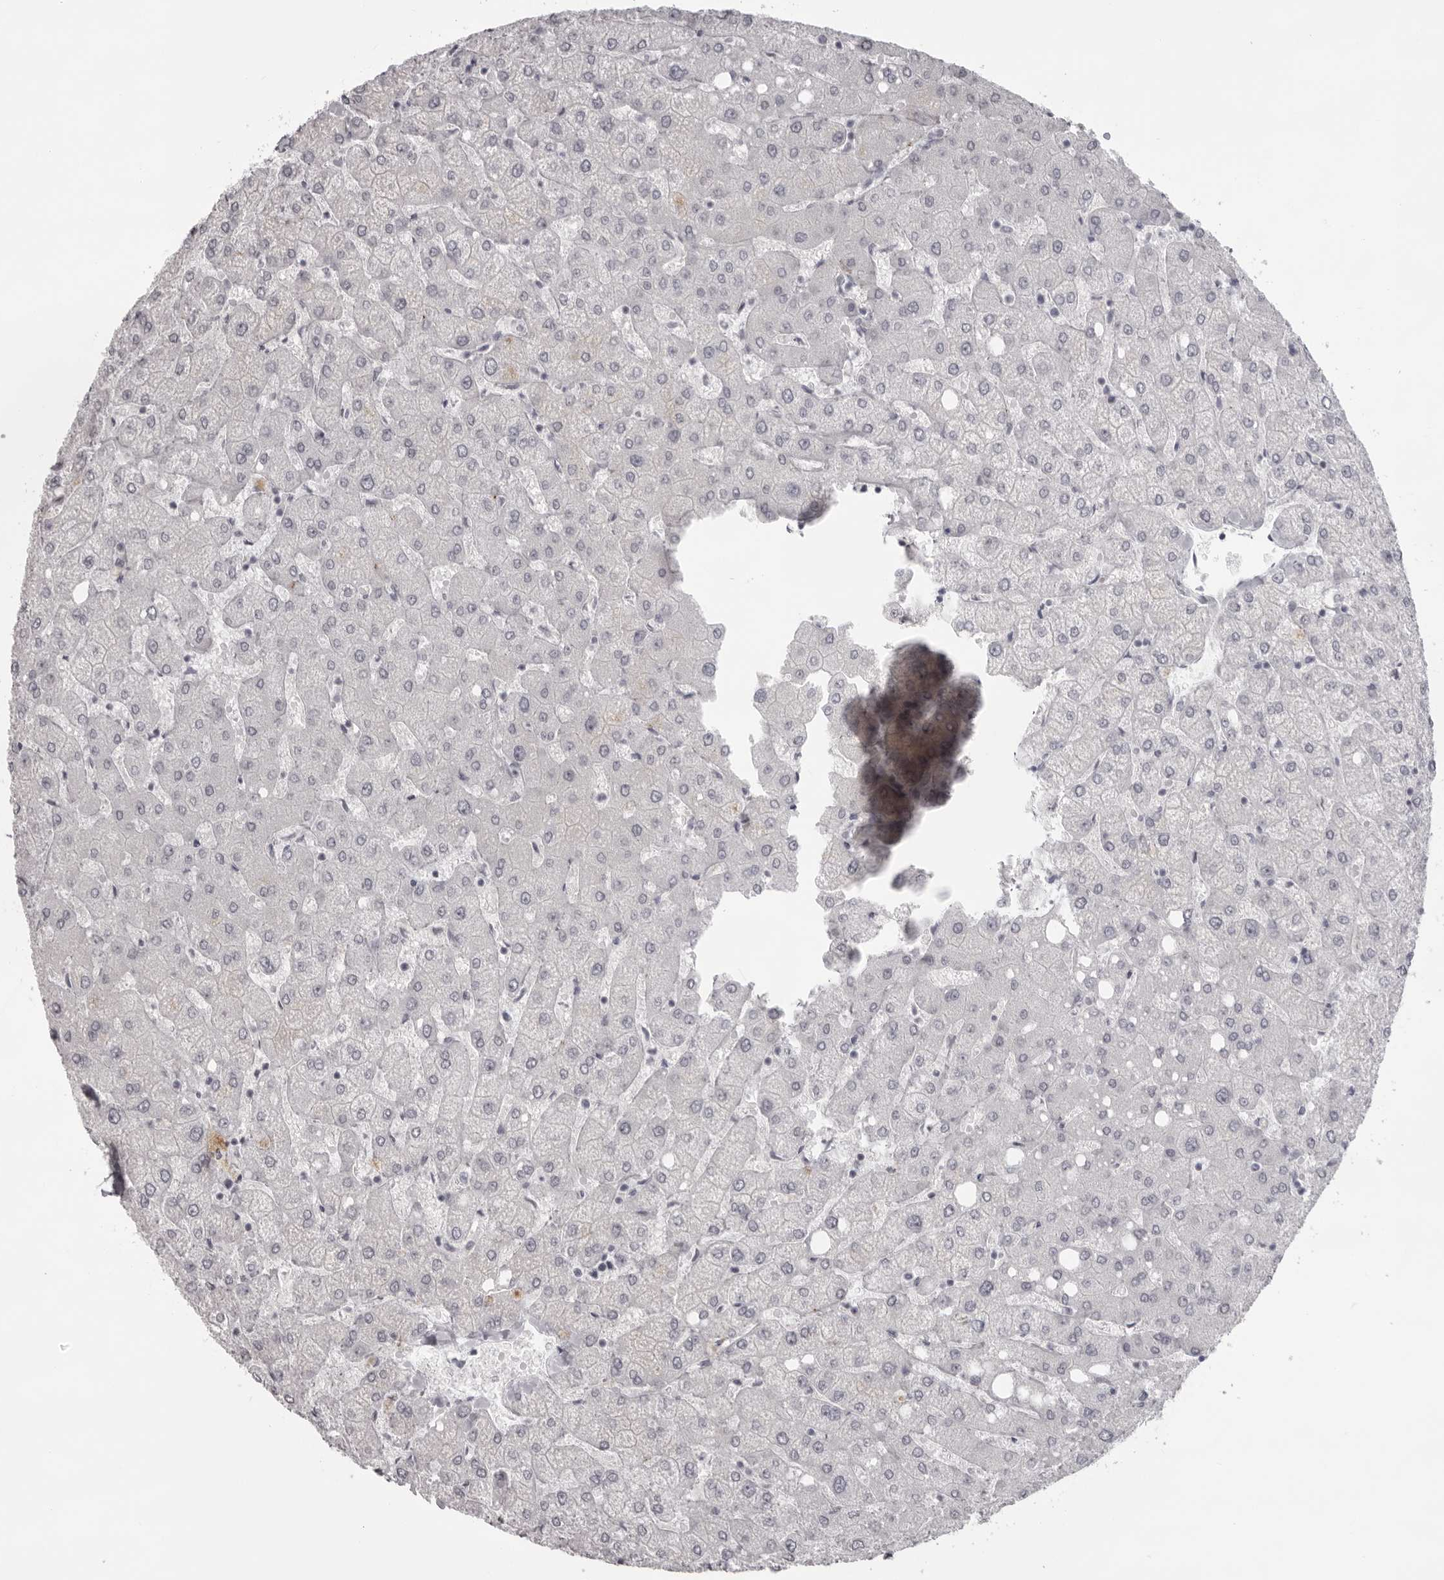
{"staining": {"intensity": "negative", "quantity": "none", "location": "none"}, "tissue": "liver", "cell_type": "Cholangiocytes", "image_type": "normal", "snomed": [{"axis": "morphology", "description": "Normal tissue, NOS"}, {"axis": "topography", "description": "Liver"}], "caption": "A micrograph of liver stained for a protein reveals no brown staining in cholangiocytes.", "gene": "NUDT18", "patient": {"sex": "female", "age": 54}}